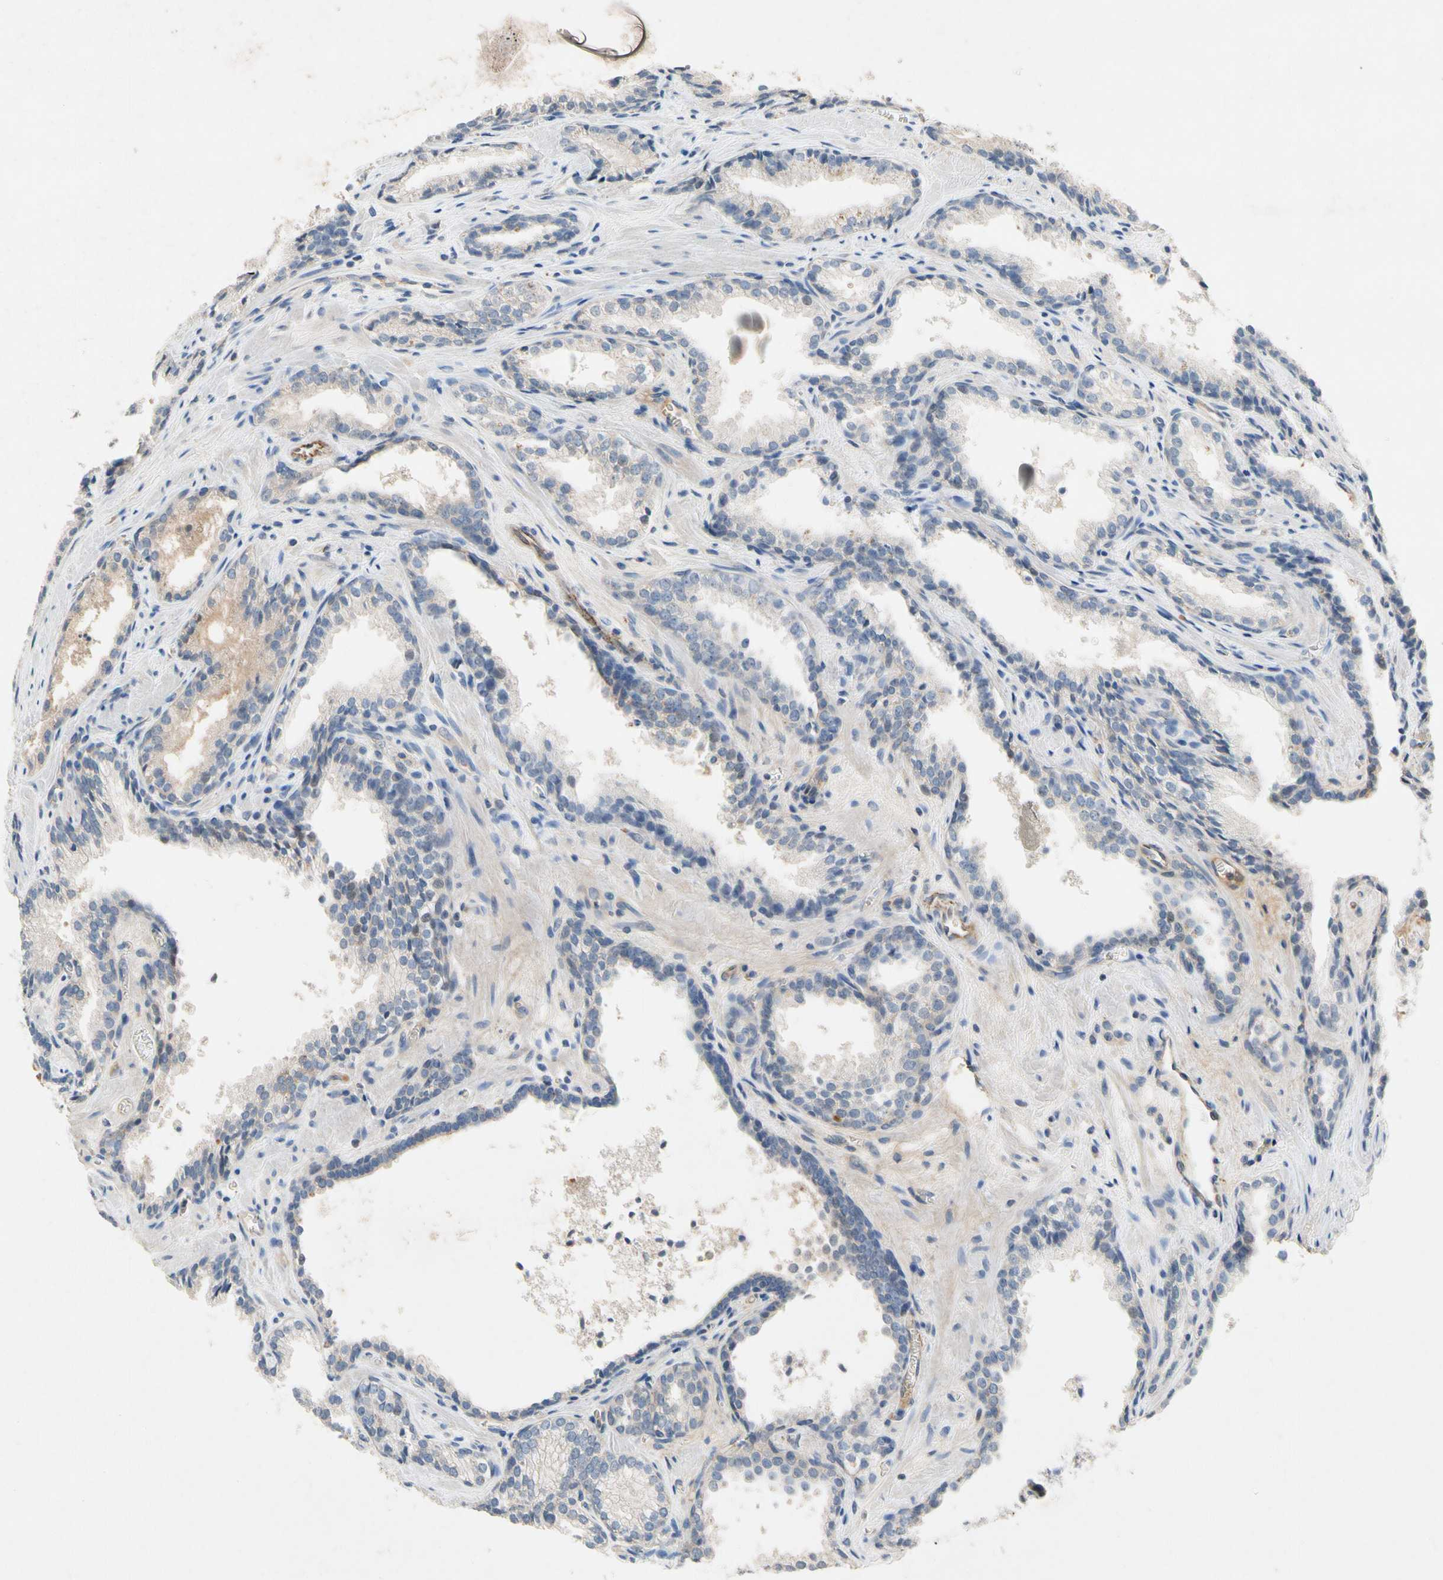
{"staining": {"intensity": "weak", "quantity": "<25%", "location": "cytoplasmic/membranous"}, "tissue": "prostate cancer", "cell_type": "Tumor cells", "image_type": "cancer", "snomed": [{"axis": "morphology", "description": "Adenocarcinoma, Low grade"}, {"axis": "topography", "description": "Prostate"}], "caption": "Human prostate cancer (low-grade adenocarcinoma) stained for a protein using immunohistochemistry (IHC) demonstrates no positivity in tumor cells.", "gene": "NDFIP2", "patient": {"sex": "male", "age": 60}}